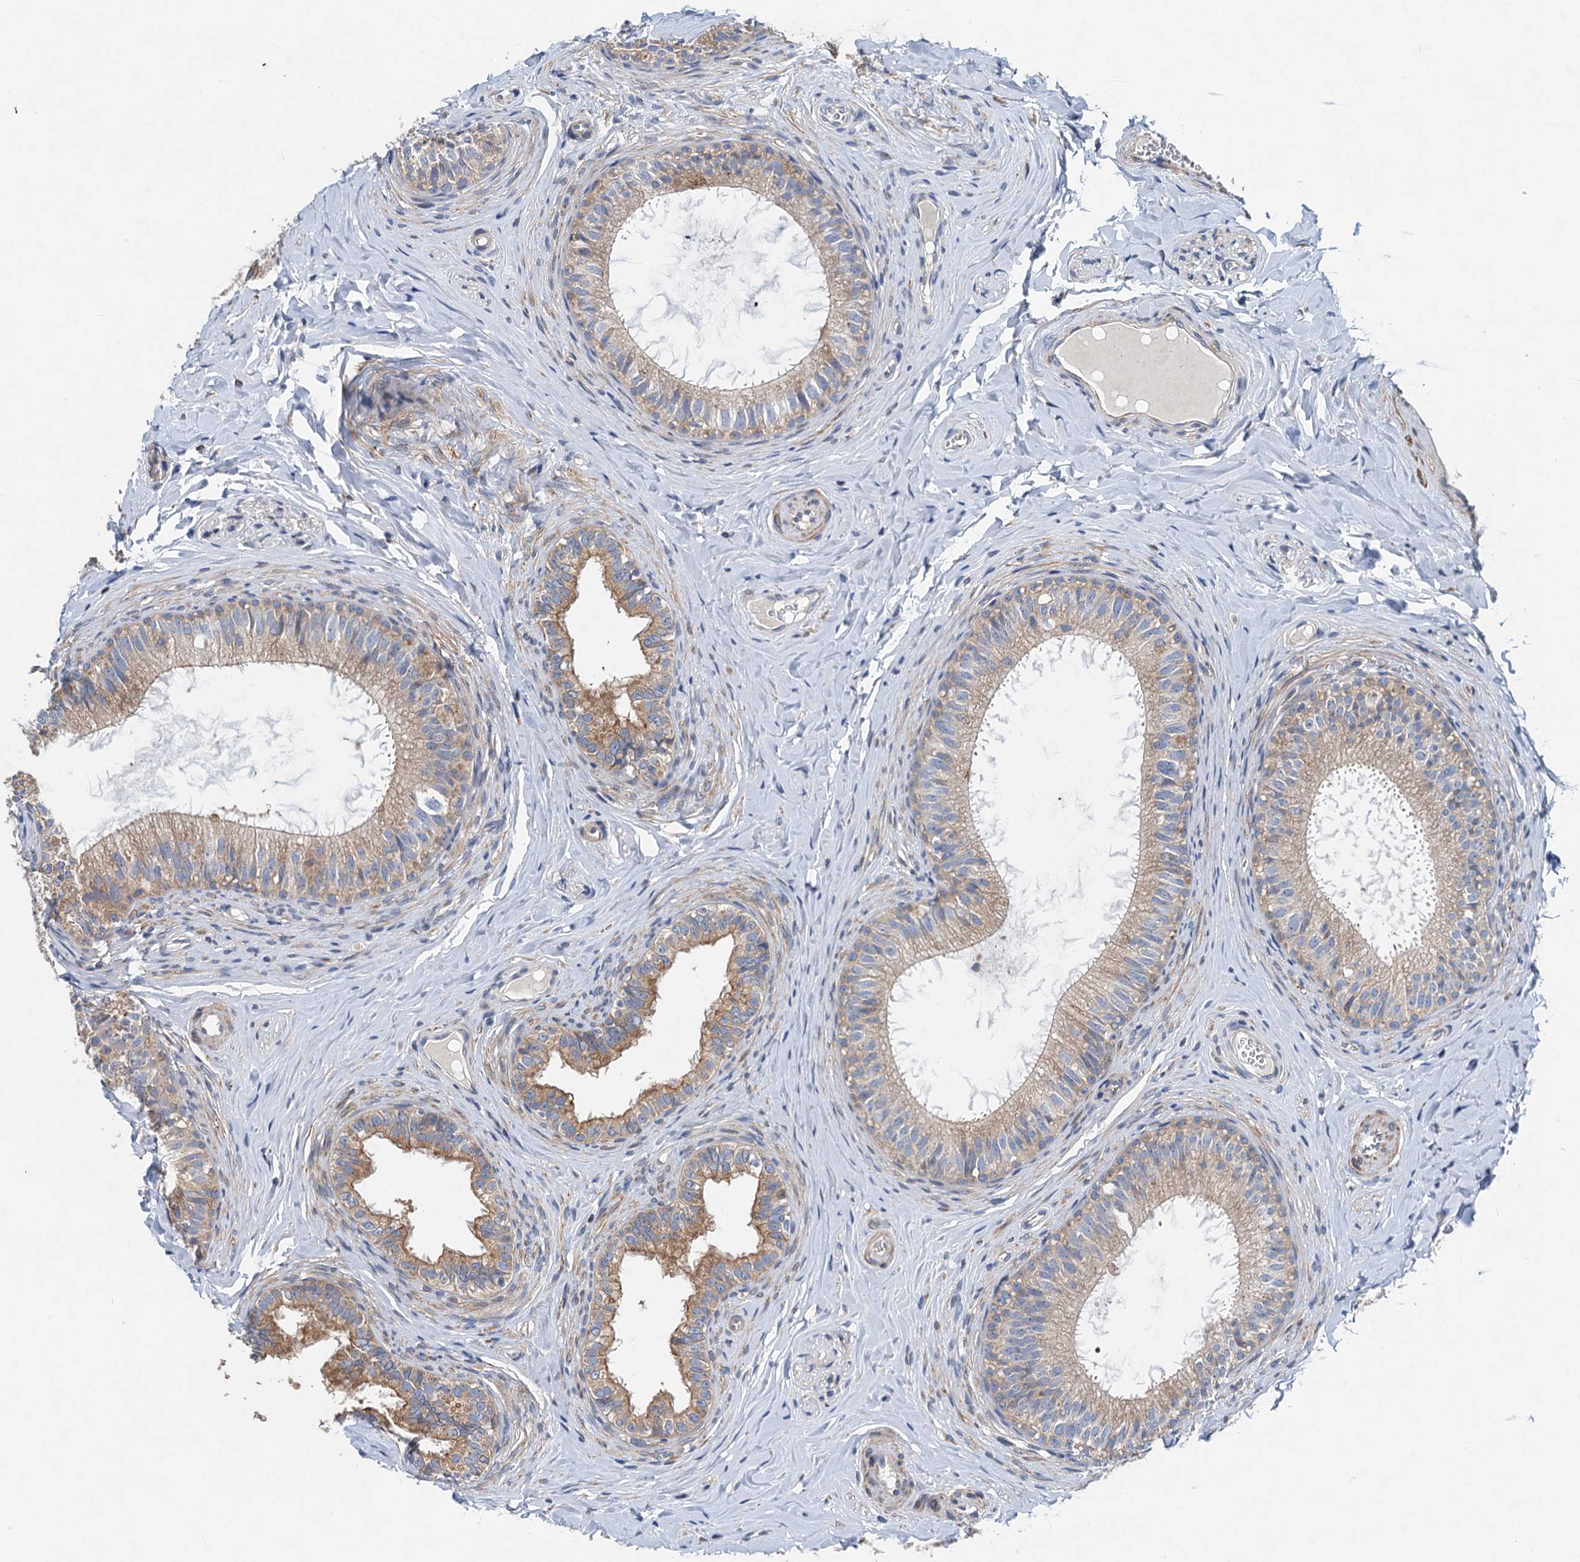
{"staining": {"intensity": "moderate", "quantity": "<25%", "location": "cytoplasmic/membranous"}, "tissue": "epididymis", "cell_type": "Glandular cells", "image_type": "normal", "snomed": [{"axis": "morphology", "description": "Normal tissue, NOS"}, {"axis": "topography", "description": "Epididymis"}], "caption": "This micrograph displays immunohistochemistry (IHC) staining of normal epididymis, with low moderate cytoplasmic/membranous expression in about <25% of glandular cells.", "gene": "NBEA", "patient": {"sex": "male", "age": 34}}